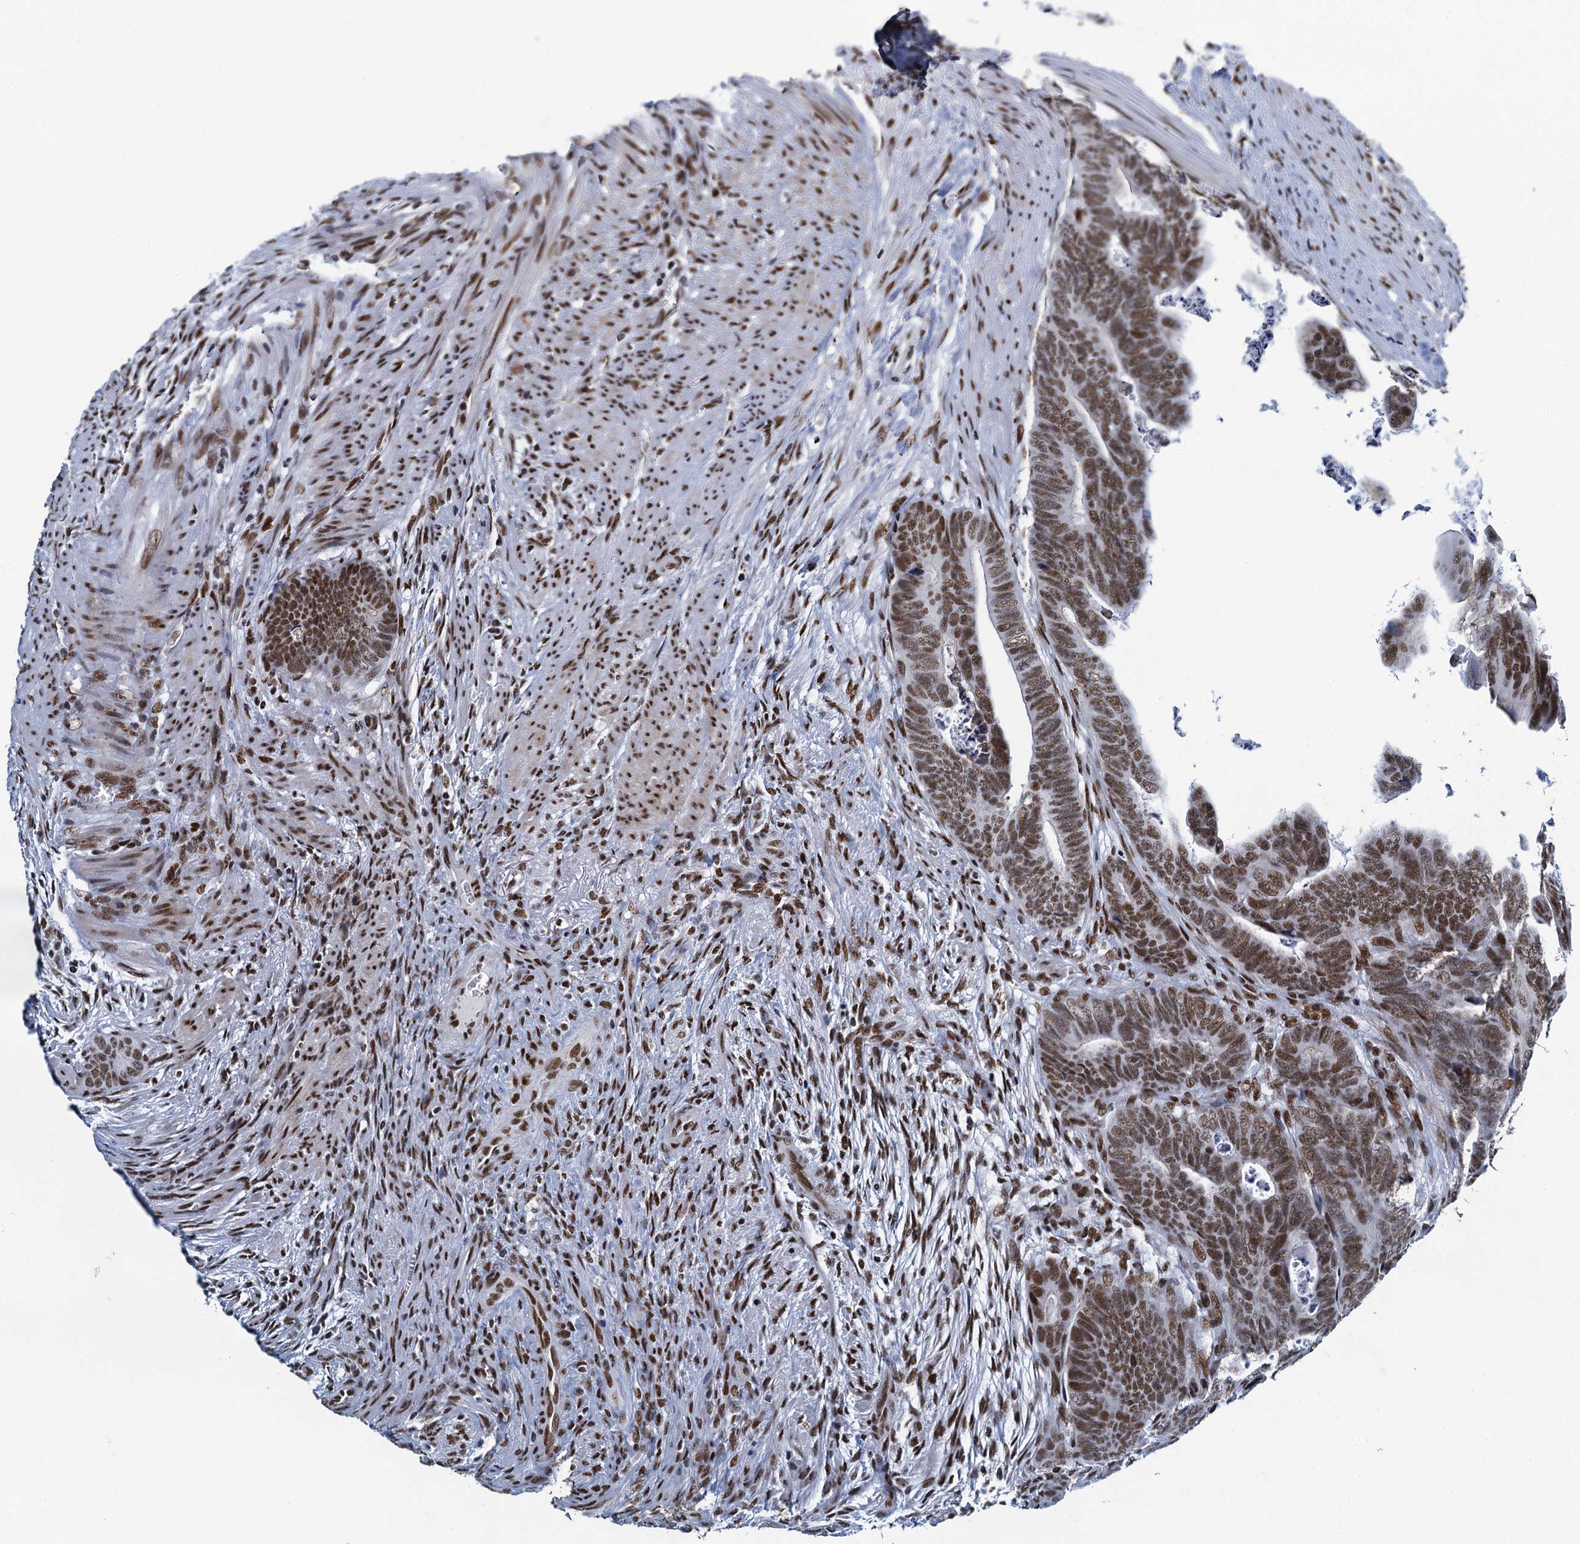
{"staining": {"intensity": "moderate", "quantity": ">75%", "location": "nuclear"}, "tissue": "colorectal cancer", "cell_type": "Tumor cells", "image_type": "cancer", "snomed": [{"axis": "morphology", "description": "Adenocarcinoma, NOS"}, {"axis": "topography", "description": "Rectum"}], "caption": "Immunohistochemistry (IHC) of human colorectal cancer (adenocarcinoma) exhibits medium levels of moderate nuclear positivity in about >75% of tumor cells.", "gene": "HNRNPUL2", "patient": {"sex": "female", "age": 78}}